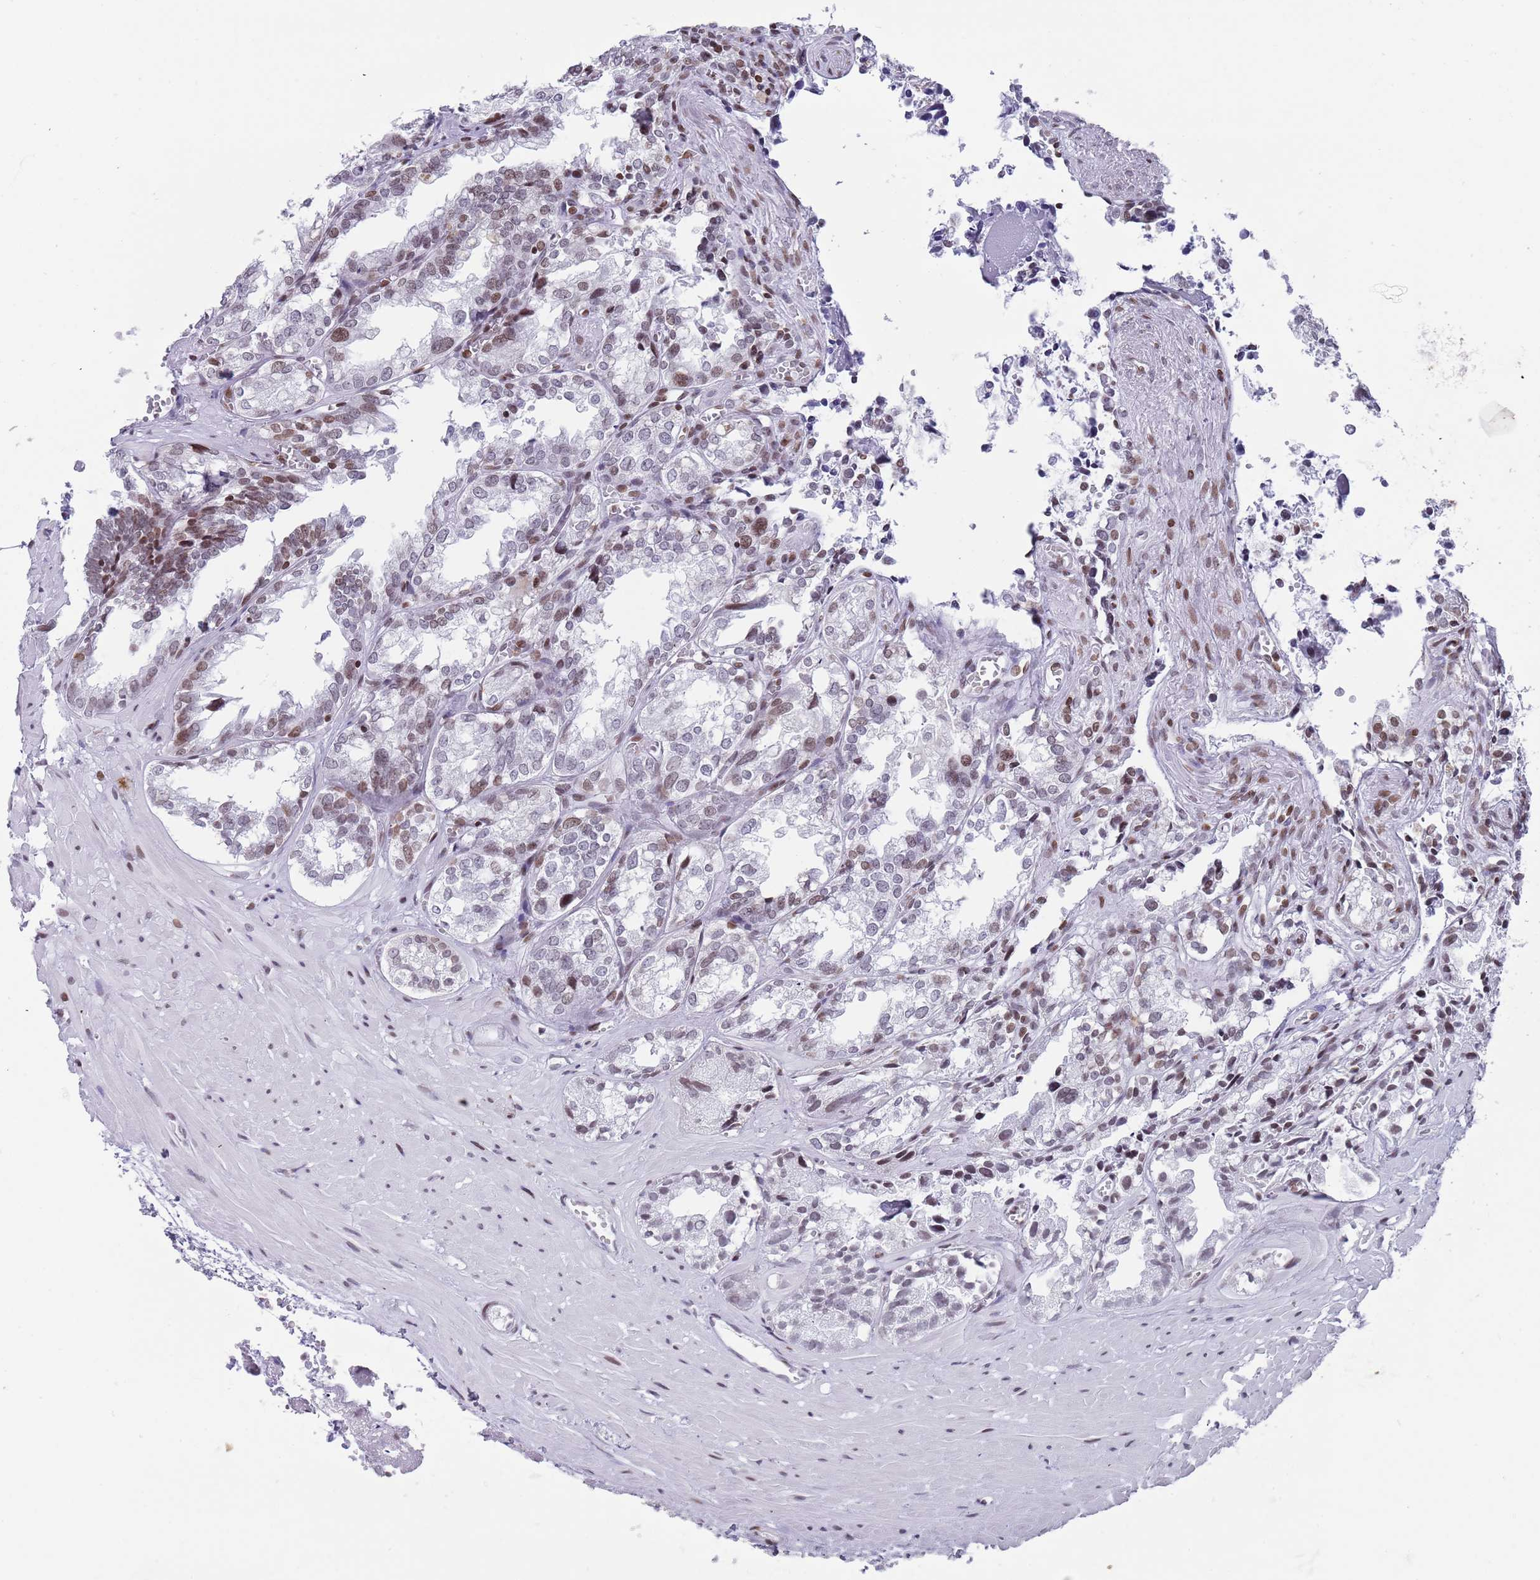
{"staining": {"intensity": "moderate", "quantity": "25%-75%", "location": "nuclear"}, "tissue": "seminal vesicle", "cell_type": "Glandular cells", "image_type": "normal", "snomed": [{"axis": "morphology", "description": "Normal tissue, NOS"}, {"axis": "topography", "description": "Prostate"}, {"axis": "topography", "description": "Seminal veicle"}], "caption": "Protein expression analysis of unremarkable human seminal vesicle reveals moderate nuclear positivity in about 25%-75% of glandular cells.", "gene": "ENSG00000285547", "patient": {"sex": "male", "age": 51}}